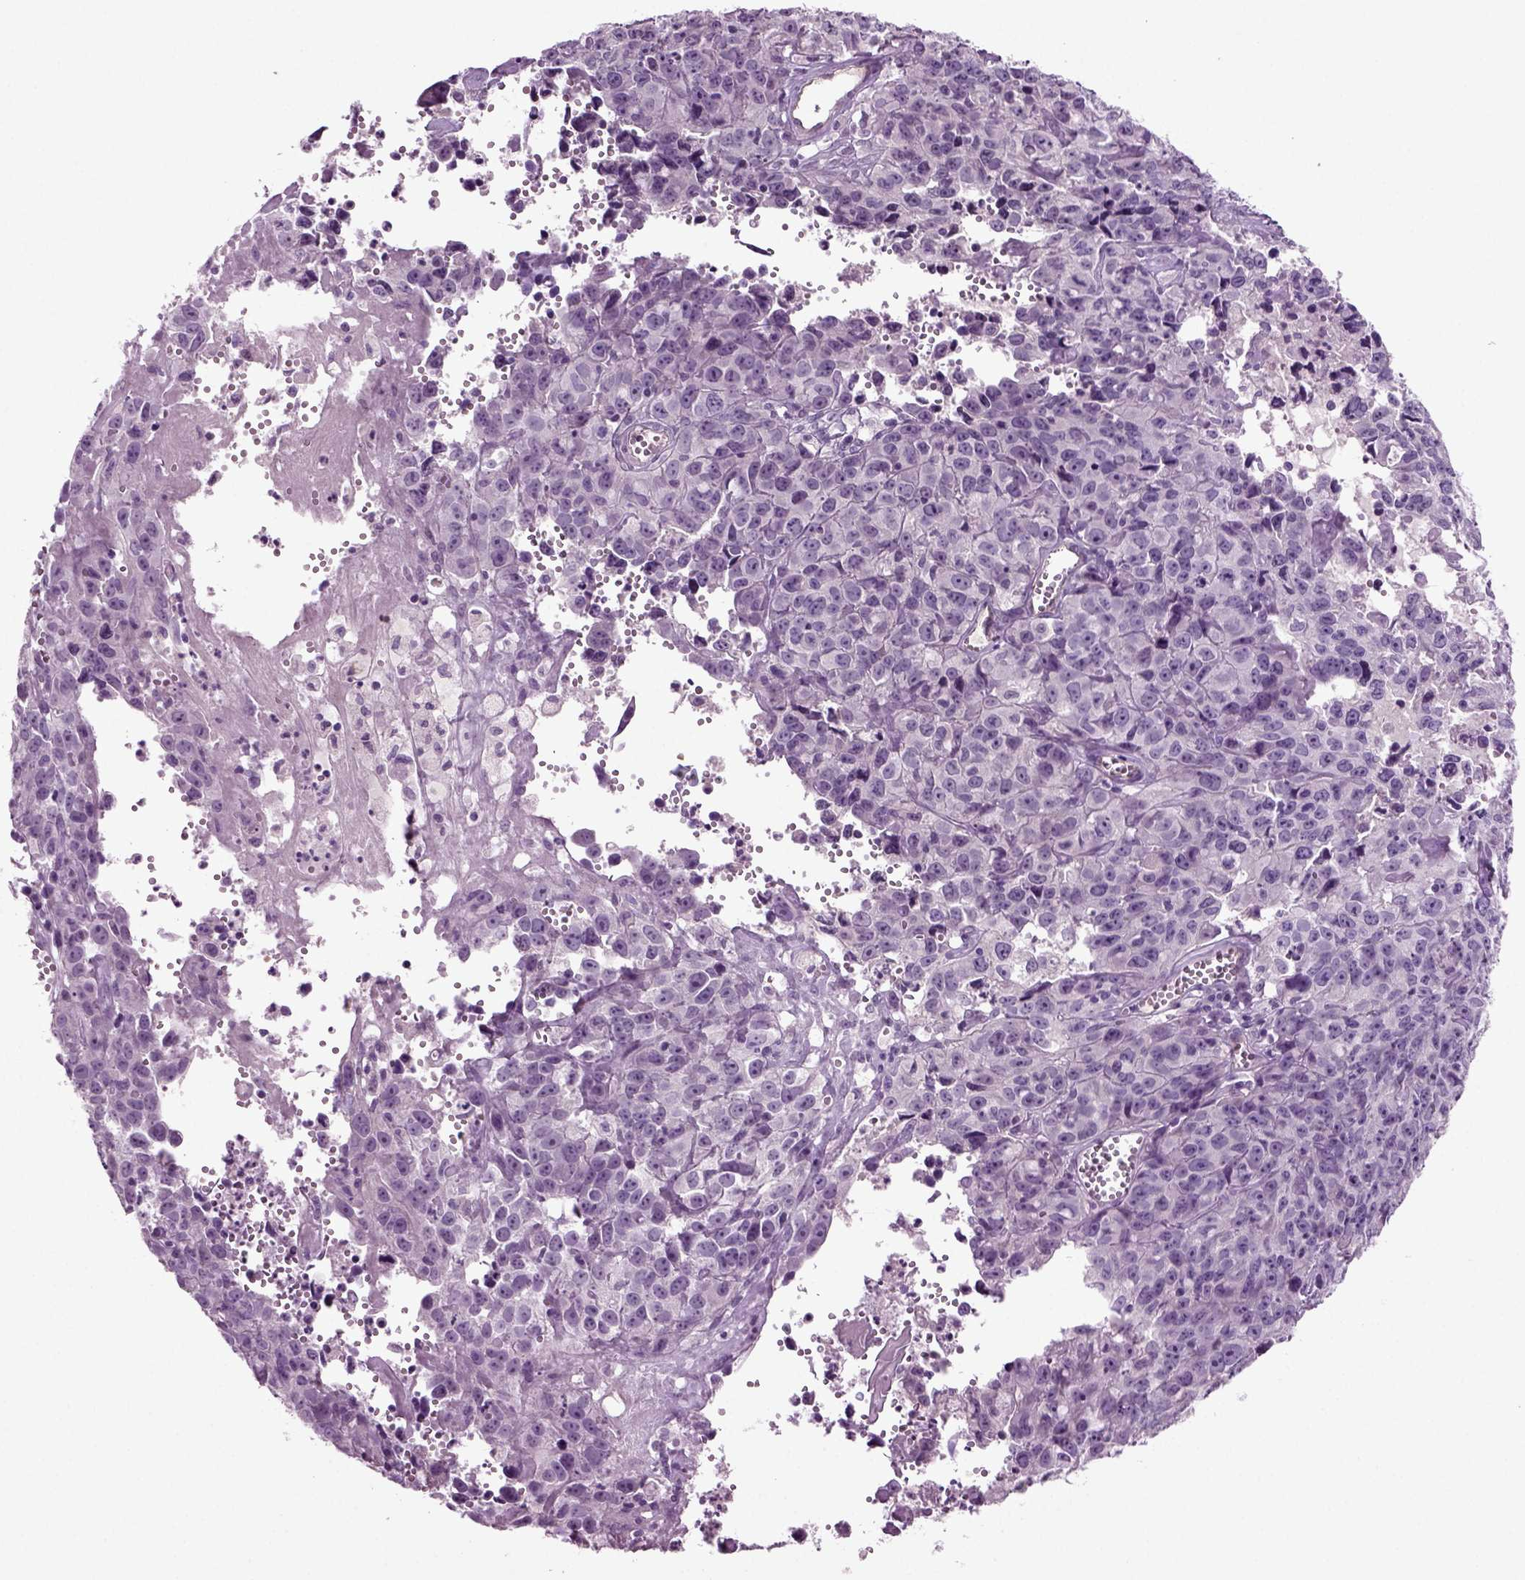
{"staining": {"intensity": "negative", "quantity": "none", "location": "none"}, "tissue": "cervical cancer", "cell_type": "Tumor cells", "image_type": "cancer", "snomed": [{"axis": "morphology", "description": "Squamous cell carcinoma, NOS"}, {"axis": "topography", "description": "Cervix"}], "caption": "A micrograph of human cervical cancer (squamous cell carcinoma) is negative for staining in tumor cells.", "gene": "COL9A2", "patient": {"sex": "female", "age": 28}}